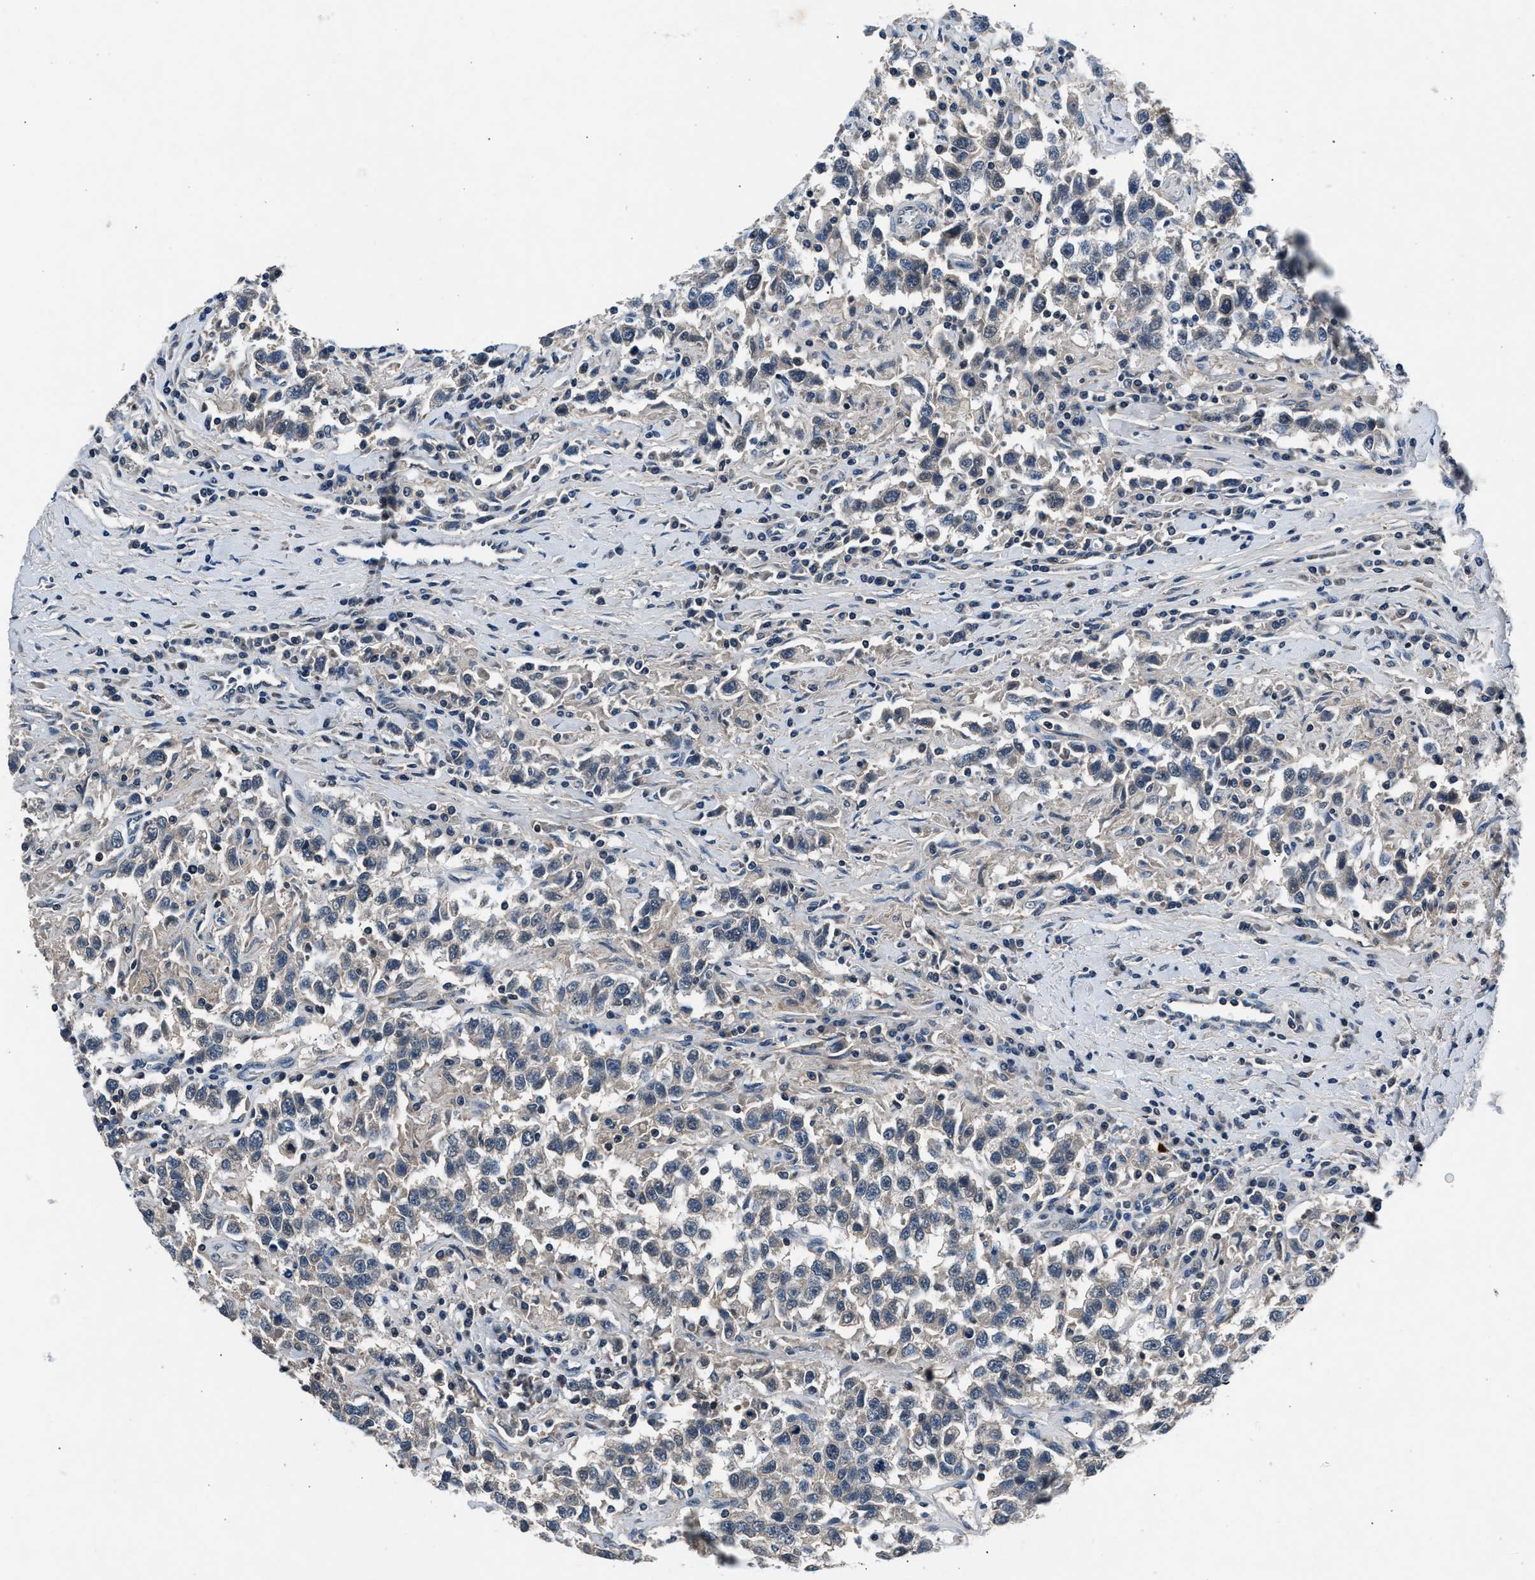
{"staining": {"intensity": "weak", "quantity": "<25%", "location": "cytoplasmic/membranous"}, "tissue": "testis cancer", "cell_type": "Tumor cells", "image_type": "cancer", "snomed": [{"axis": "morphology", "description": "Seminoma, NOS"}, {"axis": "topography", "description": "Testis"}], "caption": "This micrograph is of testis seminoma stained with IHC to label a protein in brown with the nuclei are counter-stained blue. There is no staining in tumor cells.", "gene": "DENND6B", "patient": {"sex": "male", "age": 41}}